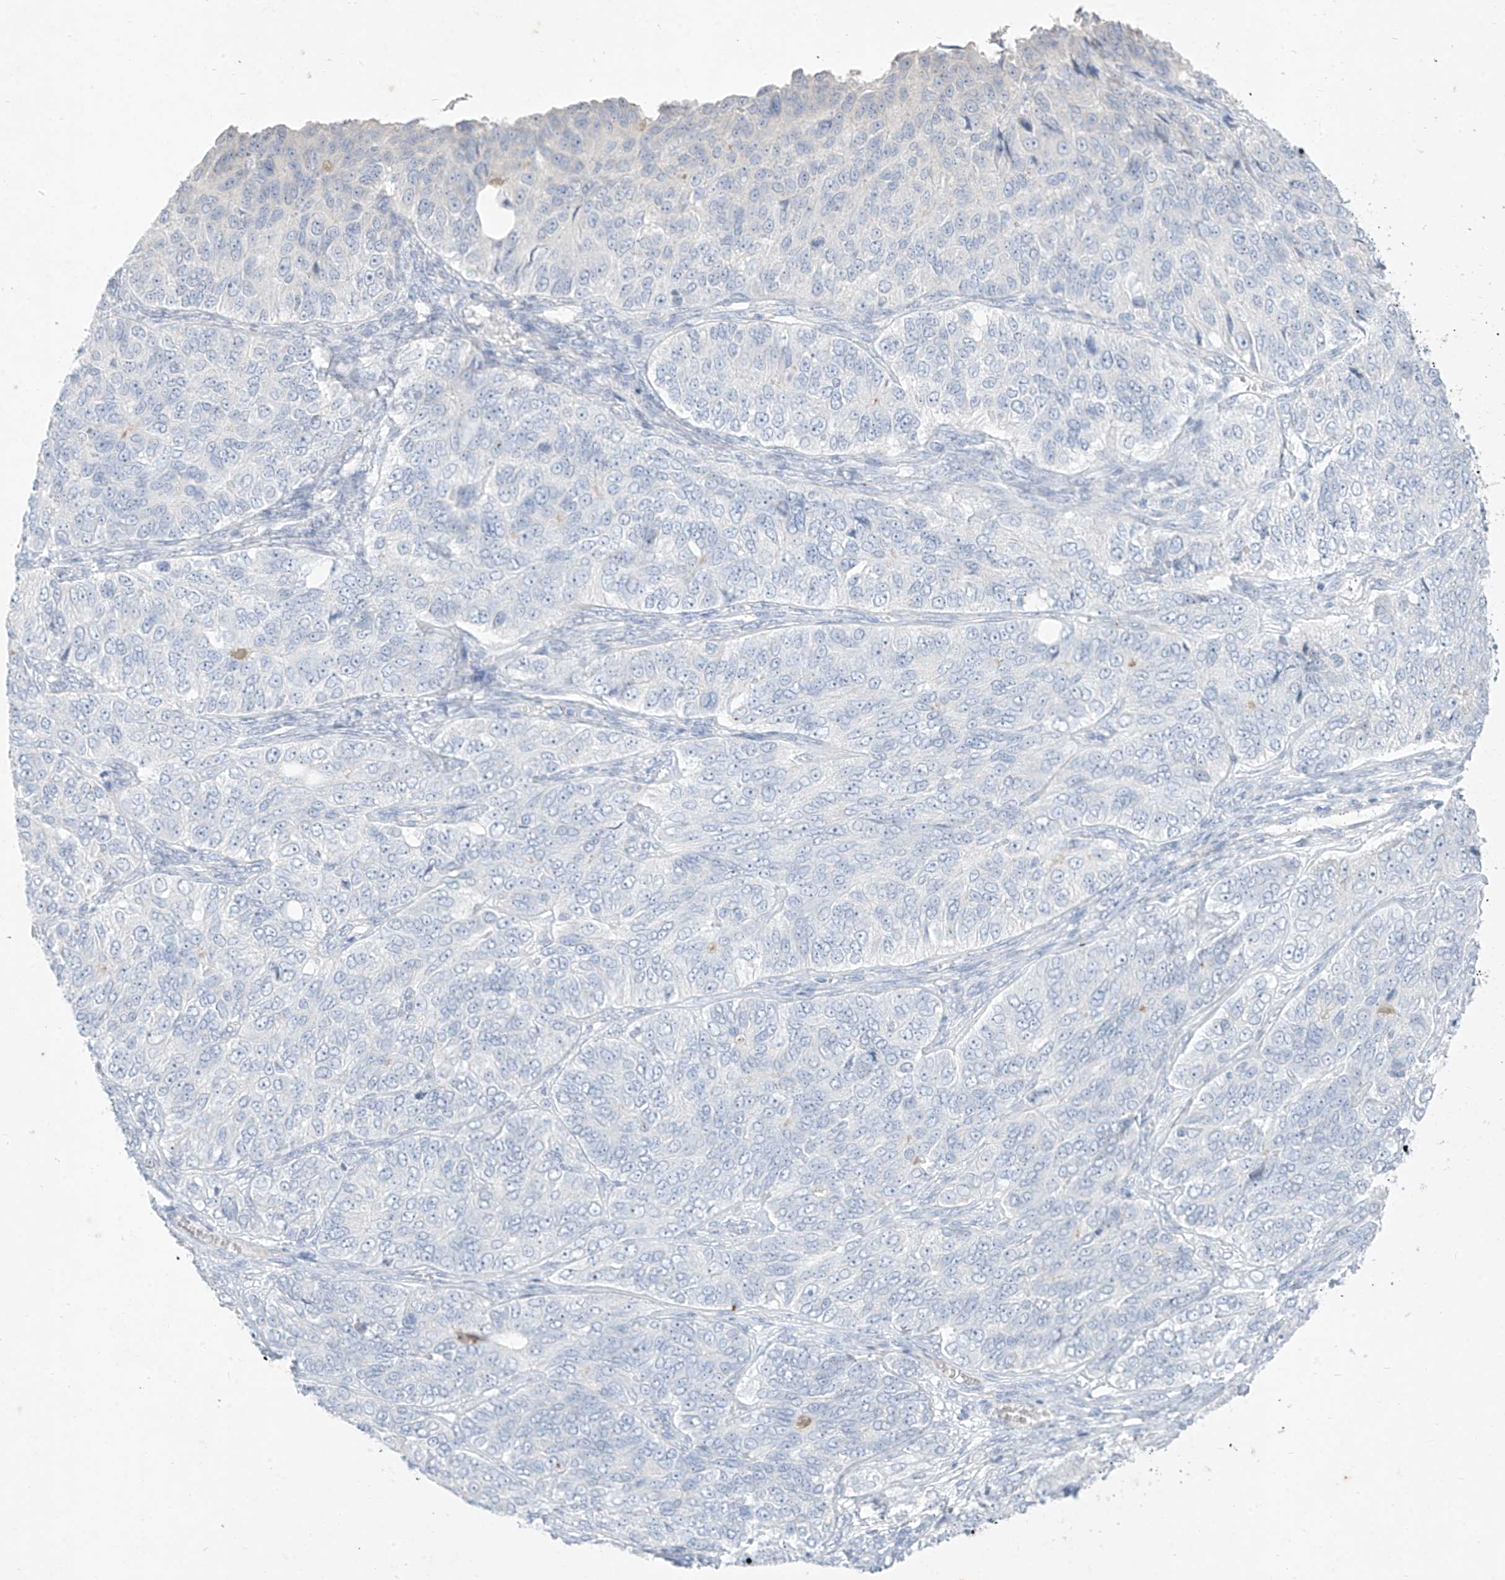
{"staining": {"intensity": "negative", "quantity": "none", "location": "none"}, "tissue": "ovarian cancer", "cell_type": "Tumor cells", "image_type": "cancer", "snomed": [{"axis": "morphology", "description": "Carcinoma, endometroid"}, {"axis": "topography", "description": "Ovary"}], "caption": "Immunohistochemistry of human ovarian cancer (endometroid carcinoma) shows no staining in tumor cells. (Immunohistochemistry, brightfield microscopy, high magnification).", "gene": "TGM4", "patient": {"sex": "female", "age": 51}}